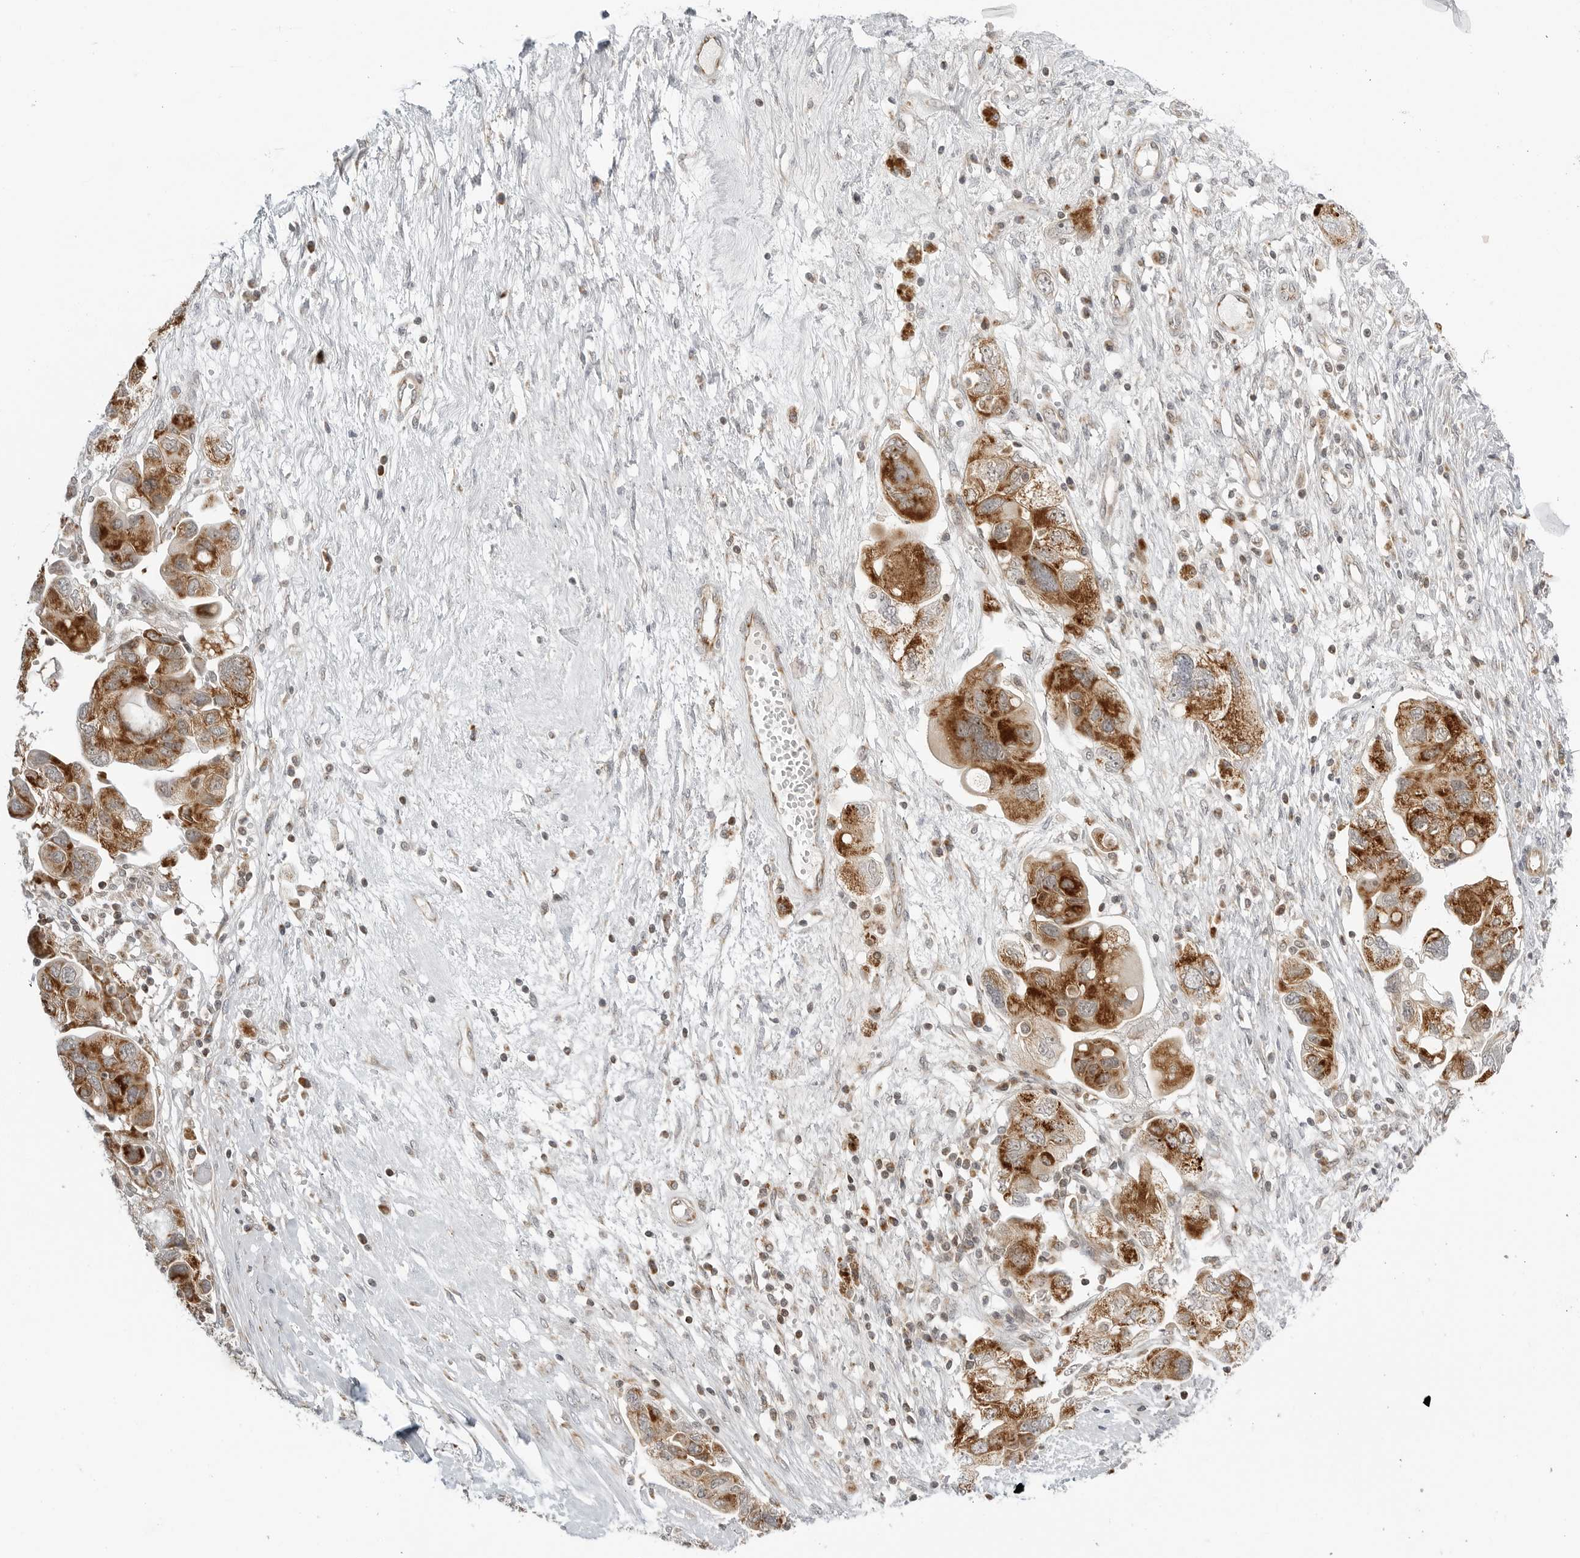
{"staining": {"intensity": "strong", "quantity": ">75%", "location": "cytoplasmic/membranous"}, "tissue": "ovarian cancer", "cell_type": "Tumor cells", "image_type": "cancer", "snomed": [{"axis": "morphology", "description": "Carcinoma, NOS"}, {"axis": "morphology", "description": "Cystadenocarcinoma, serous, NOS"}, {"axis": "topography", "description": "Ovary"}], "caption": "Immunohistochemical staining of ovarian cancer displays high levels of strong cytoplasmic/membranous staining in approximately >75% of tumor cells.", "gene": "PEX2", "patient": {"sex": "female", "age": 69}}